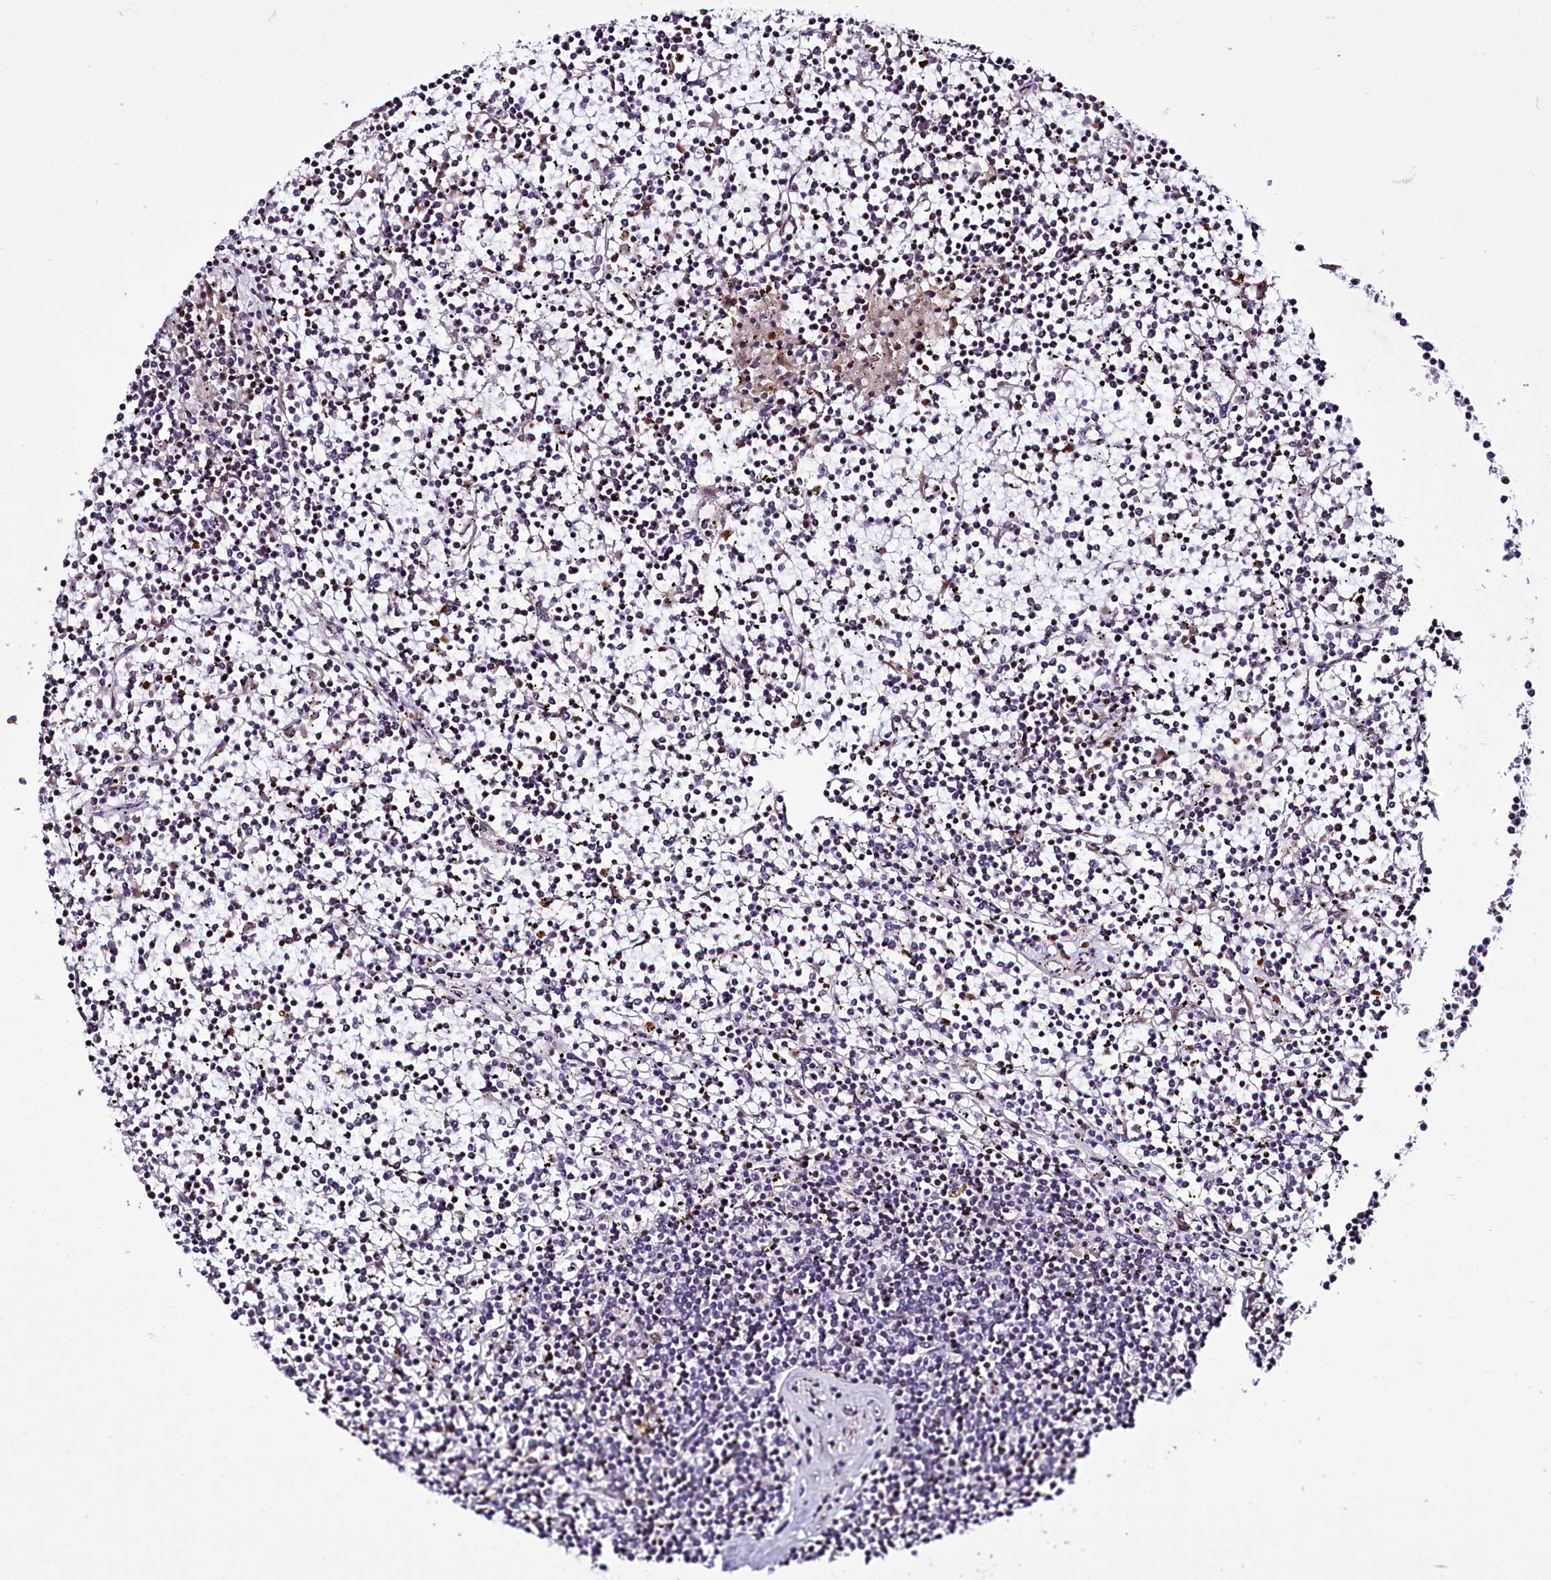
{"staining": {"intensity": "negative", "quantity": "none", "location": "none"}, "tissue": "lymphoma", "cell_type": "Tumor cells", "image_type": "cancer", "snomed": [{"axis": "morphology", "description": "Malignant lymphoma, non-Hodgkin's type, Low grade"}, {"axis": "topography", "description": "Spleen"}], "caption": "This is an IHC histopathology image of lymphoma. There is no positivity in tumor cells.", "gene": "ZC3H12C", "patient": {"sex": "female", "age": 19}}